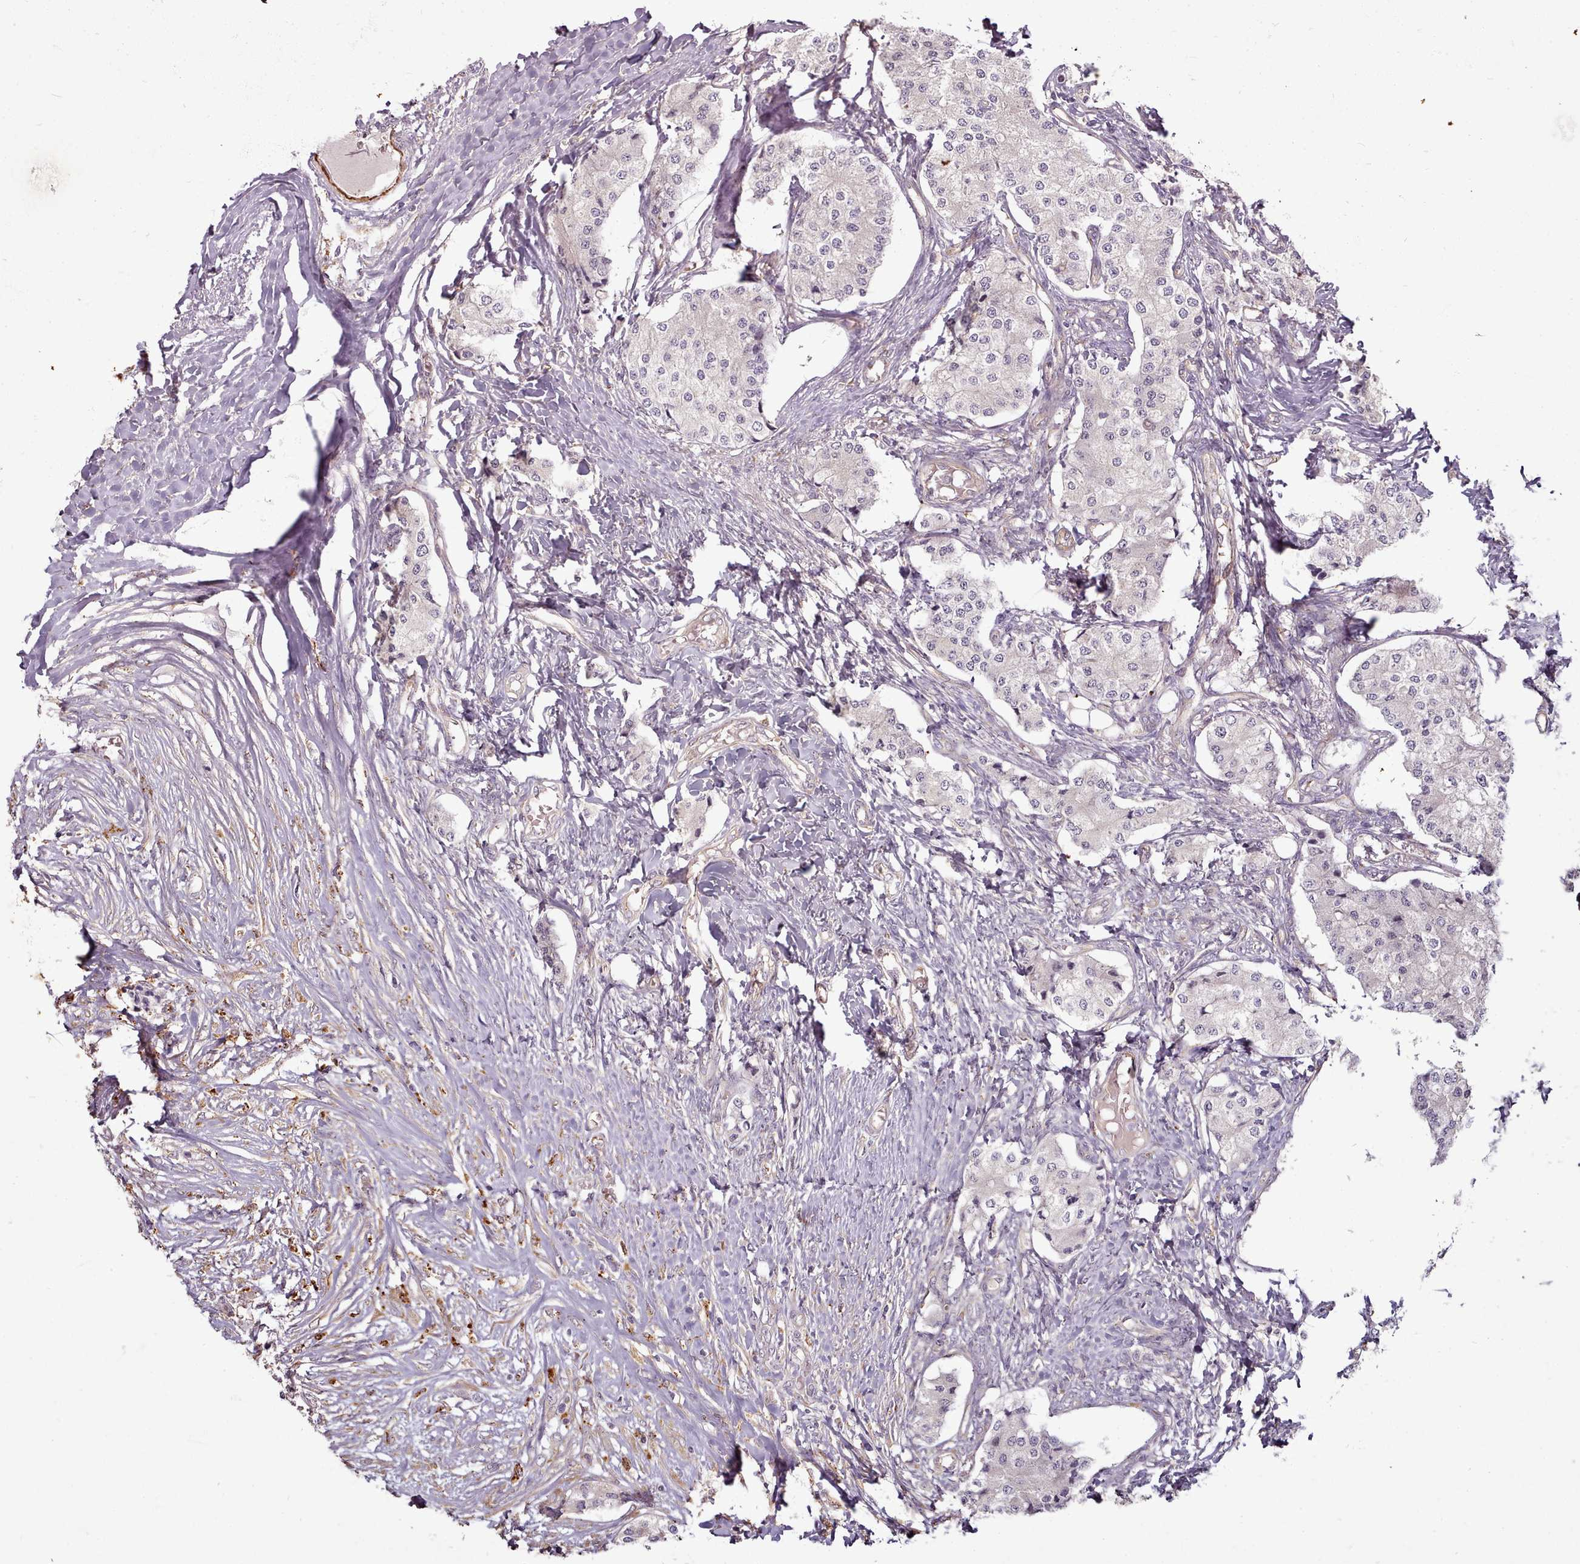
{"staining": {"intensity": "negative", "quantity": "none", "location": "none"}, "tissue": "carcinoid", "cell_type": "Tumor cells", "image_type": "cancer", "snomed": [{"axis": "morphology", "description": "Carcinoid, malignant, NOS"}, {"axis": "topography", "description": "Colon"}], "caption": "This is an immunohistochemistry photomicrograph of human carcinoid (malignant). There is no staining in tumor cells.", "gene": "C1QTNF5", "patient": {"sex": "female", "age": 52}}